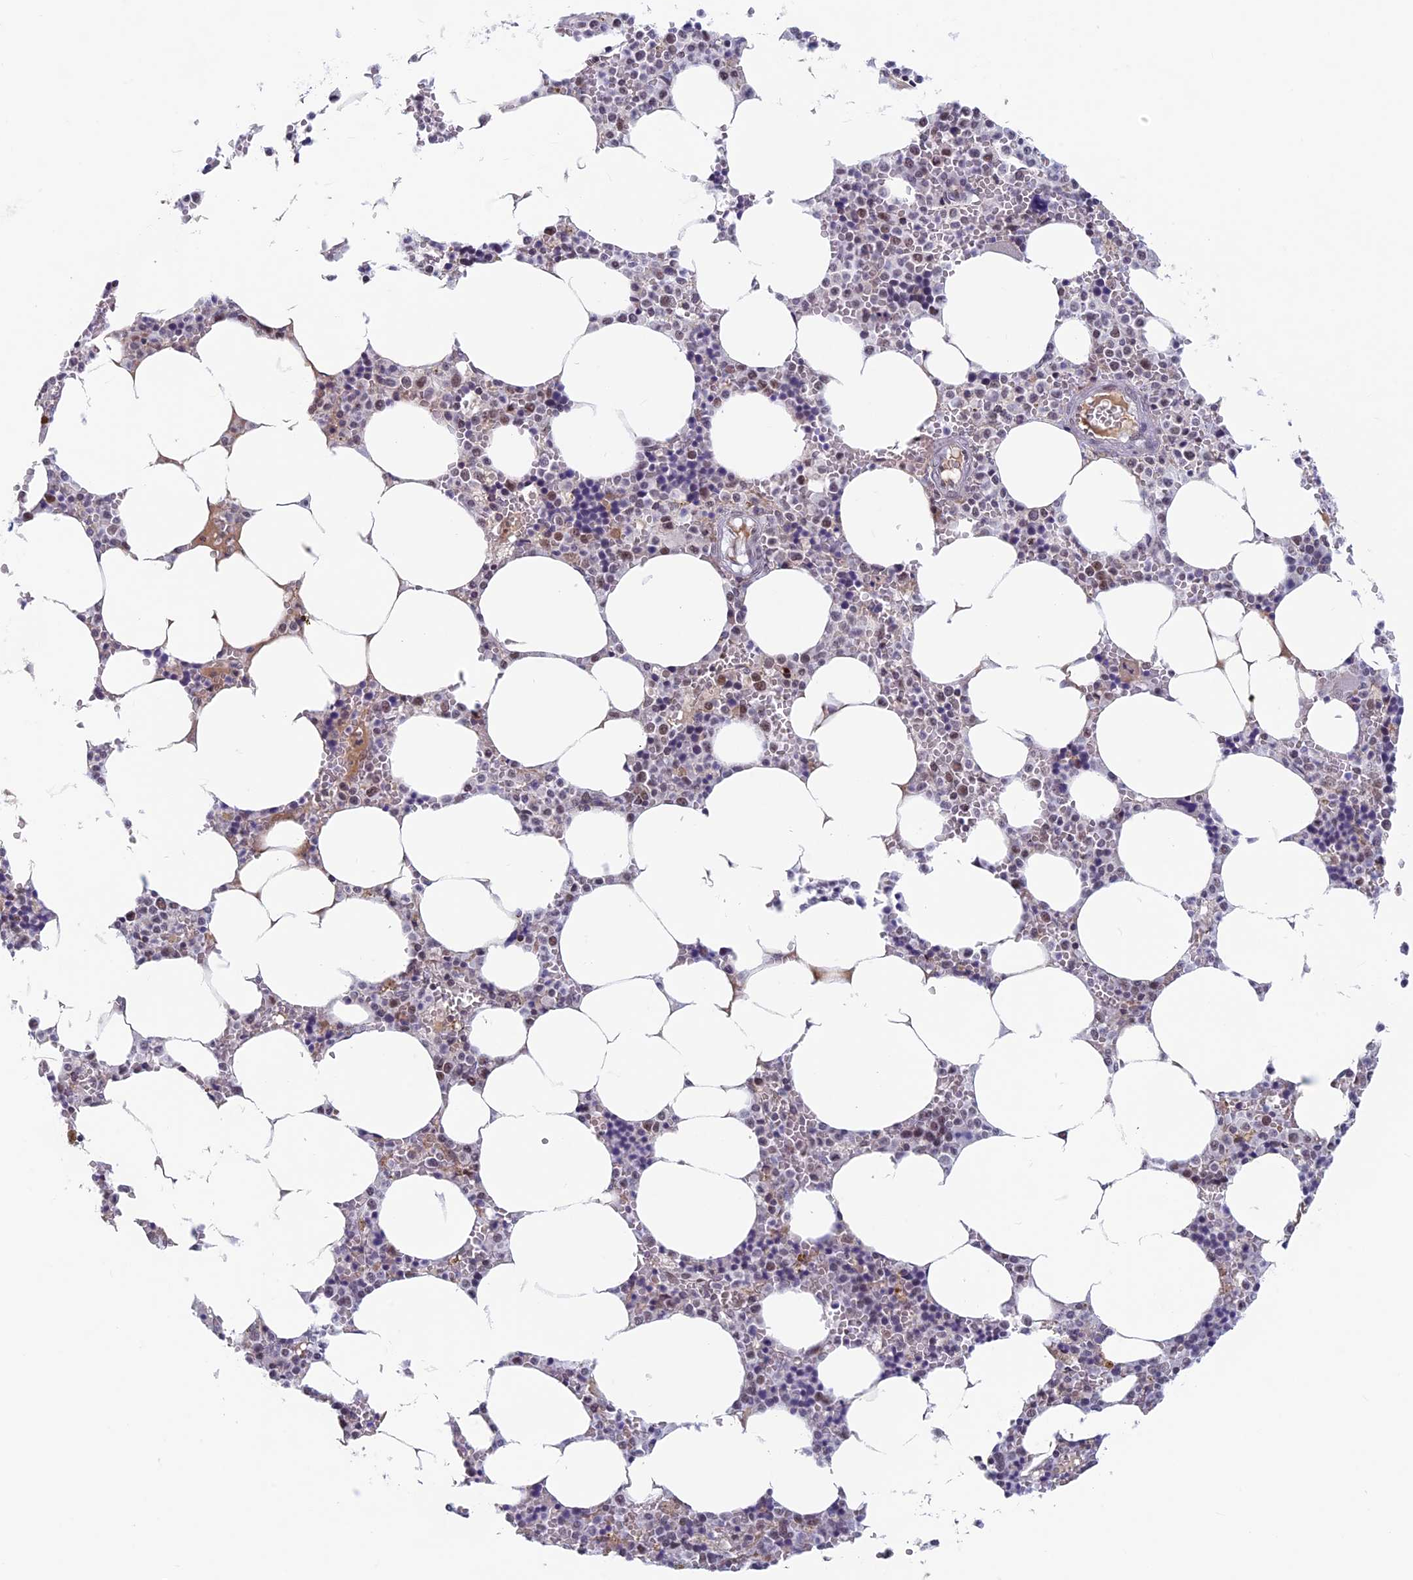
{"staining": {"intensity": "moderate", "quantity": "<25%", "location": "nuclear"}, "tissue": "bone marrow", "cell_type": "Hematopoietic cells", "image_type": "normal", "snomed": [{"axis": "morphology", "description": "Normal tissue, NOS"}, {"axis": "topography", "description": "Bone marrow"}], "caption": "Normal bone marrow was stained to show a protein in brown. There is low levels of moderate nuclear positivity in approximately <25% of hematopoietic cells. (IHC, brightfield microscopy, high magnification).", "gene": "ASH2L", "patient": {"sex": "male", "age": 70}}